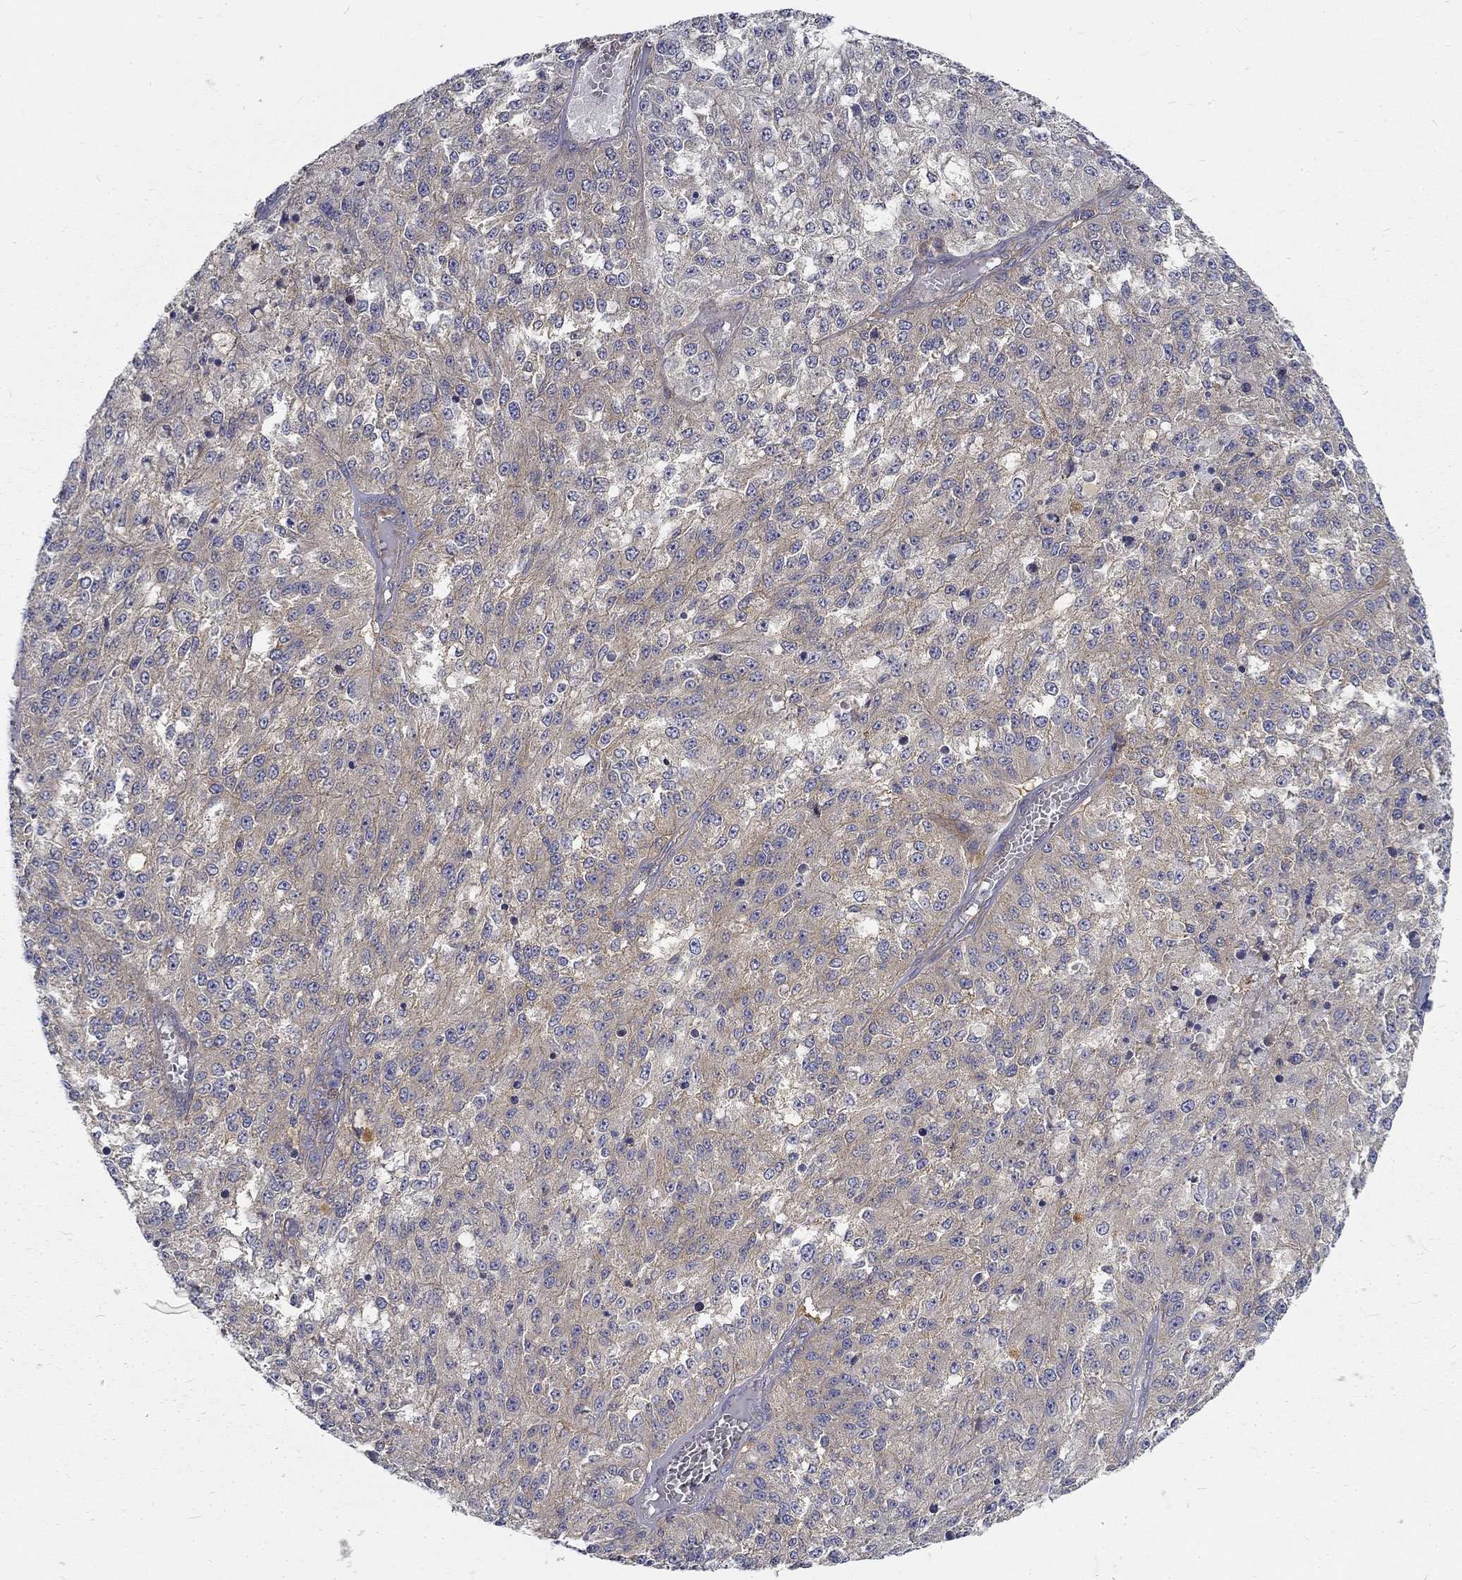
{"staining": {"intensity": "negative", "quantity": "none", "location": "none"}, "tissue": "melanoma", "cell_type": "Tumor cells", "image_type": "cancer", "snomed": [{"axis": "morphology", "description": "Malignant melanoma, Metastatic site"}, {"axis": "topography", "description": "Lymph node"}], "caption": "There is no significant staining in tumor cells of melanoma.", "gene": "MTMR11", "patient": {"sex": "female", "age": 64}}